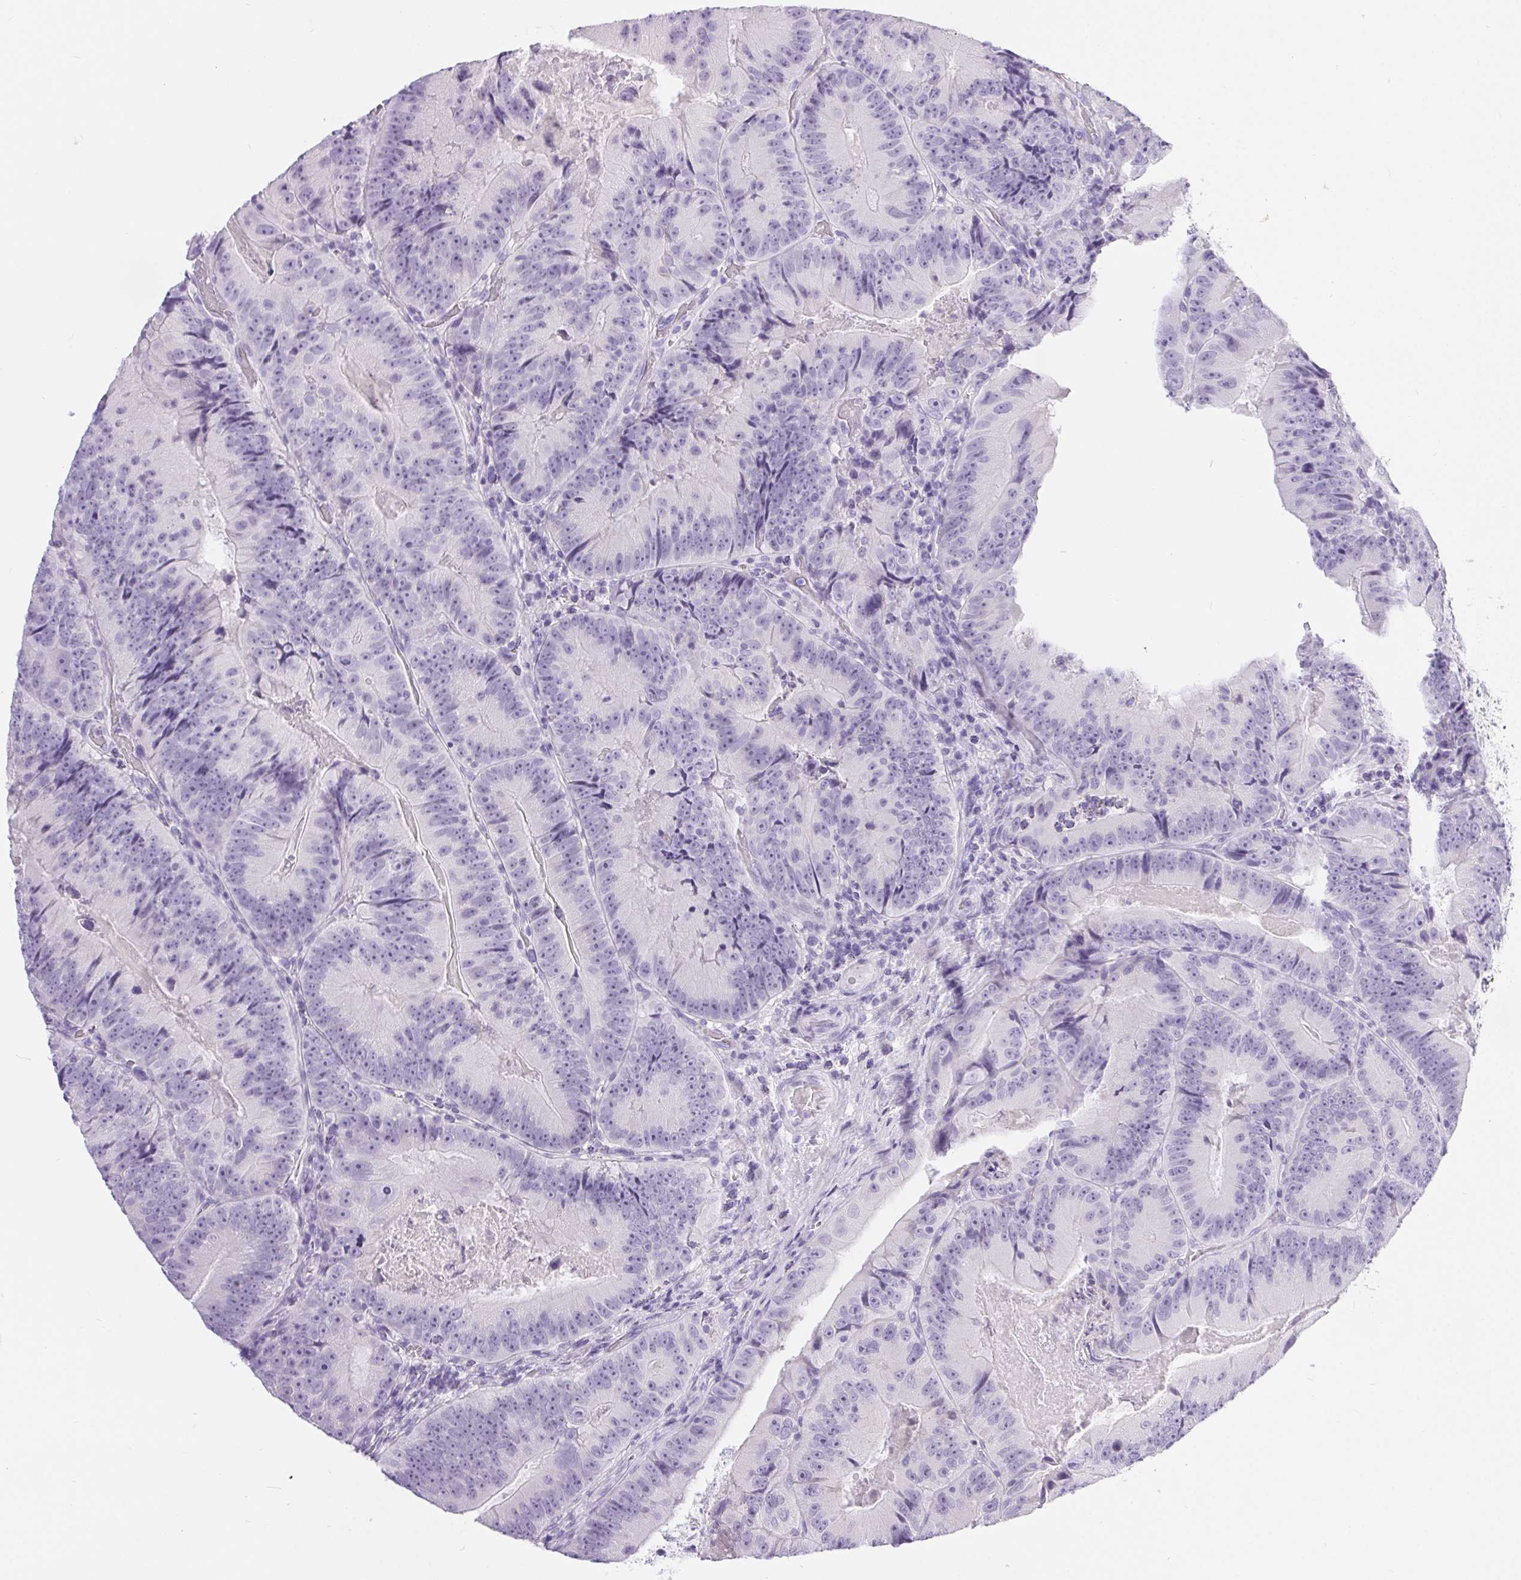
{"staining": {"intensity": "negative", "quantity": "none", "location": "none"}, "tissue": "colorectal cancer", "cell_type": "Tumor cells", "image_type": "cancer", "snomed": [{"axis": "morphology", "description": "Adenocarcinoma, NOS"}, {"axis": "topography", "description": "Colon"}], "caption": "High power microscopy image of an IHC image of colorectal cancer, revealing no significant positivity in tumor cells.", "gene": "XDH", "patient": {"sex": "female", "age": 86}}